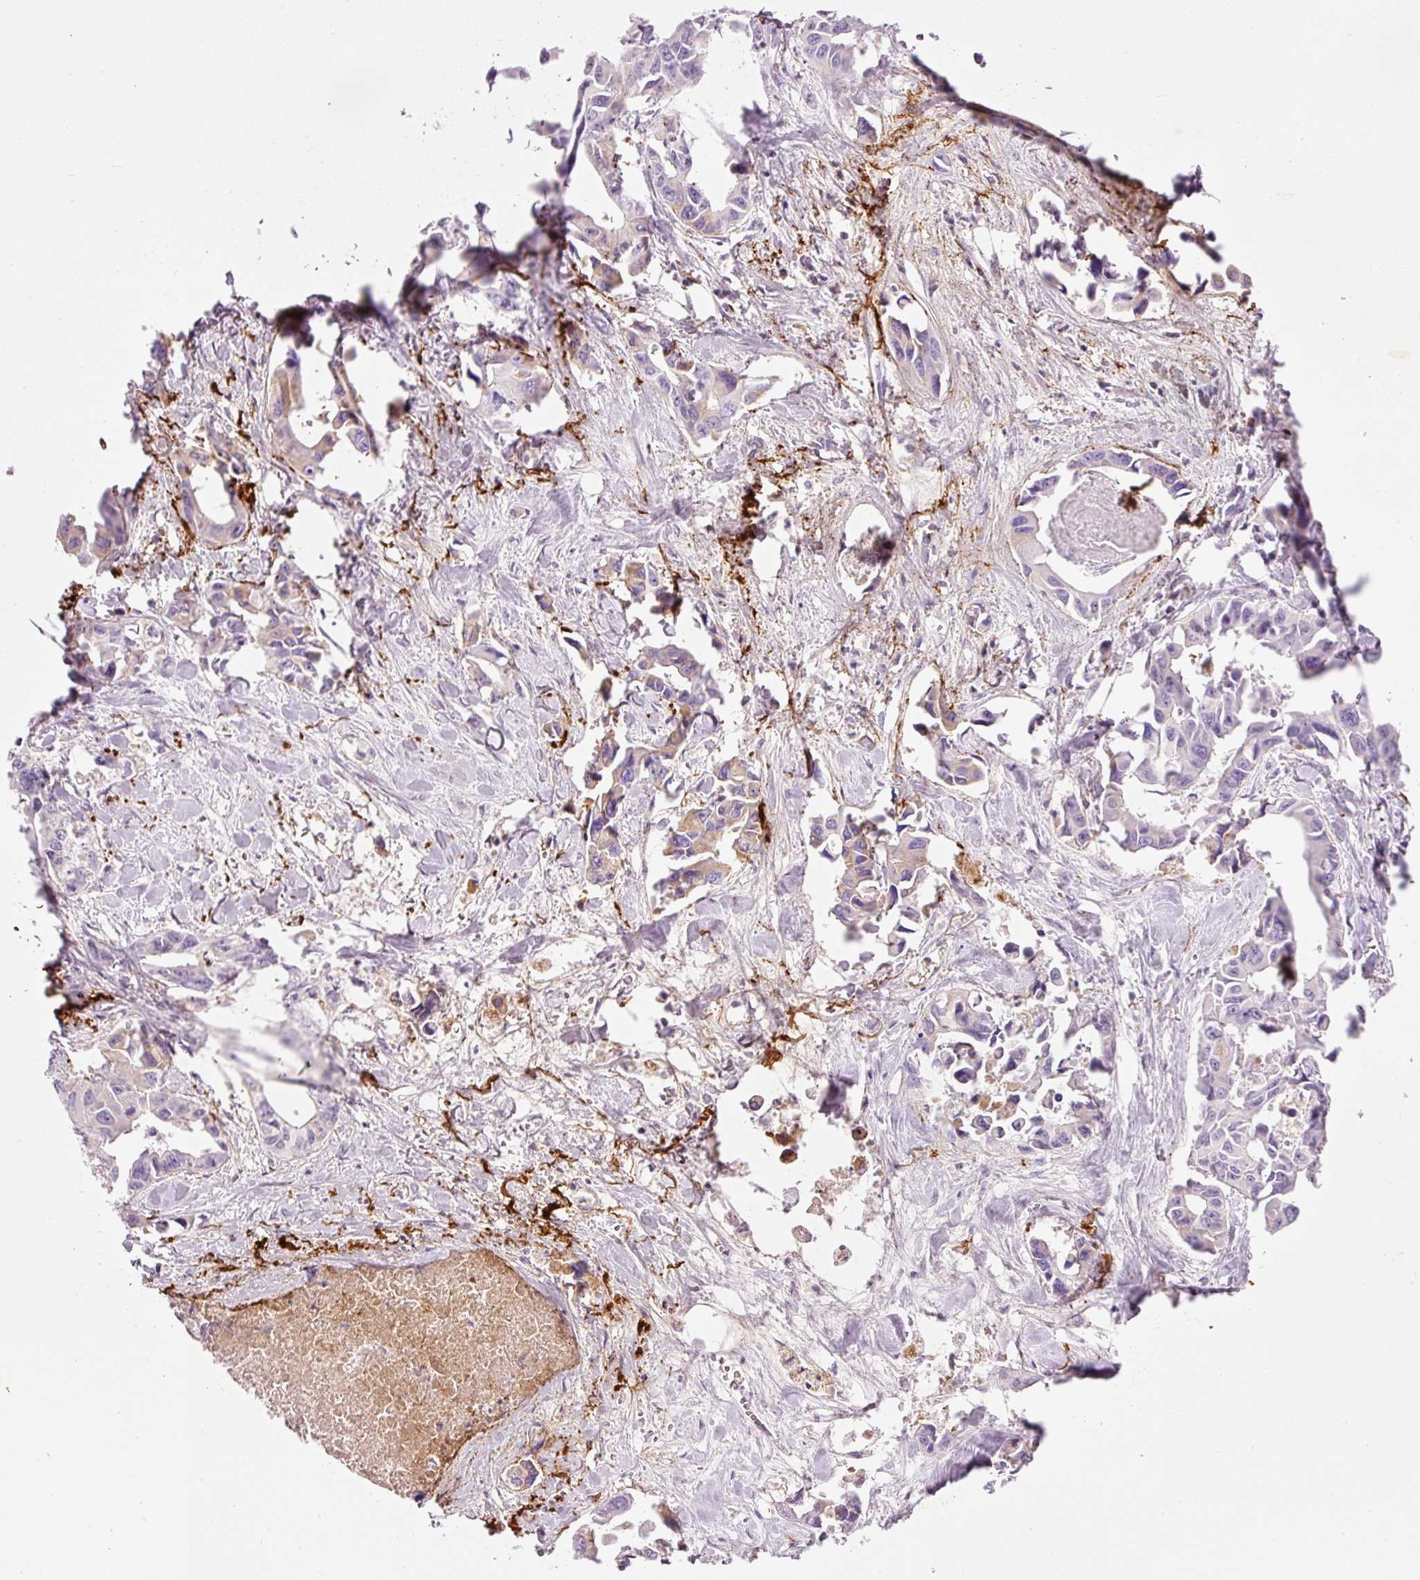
{"staining": {"intensity": "moderate", "quantity": "<25%", "location": "cytoplasmic/membranous"}, "tissue": "lung cancer", "cell_type": "Tumor cells", "image_type": "cancer", "snomed": [{"axis": "morphology", "description": "Adenocarcinoma, NOS"}, {"axis": "topography", "description": "Lung"}], "caption": "Protein analysis of lung adenocarcinoma tissue shows moderate cytoplasmic/membranous staining in about <25% of tumor cells.", "gene": "MFAP4", "patient": {"sex": "male", "age": 64}}